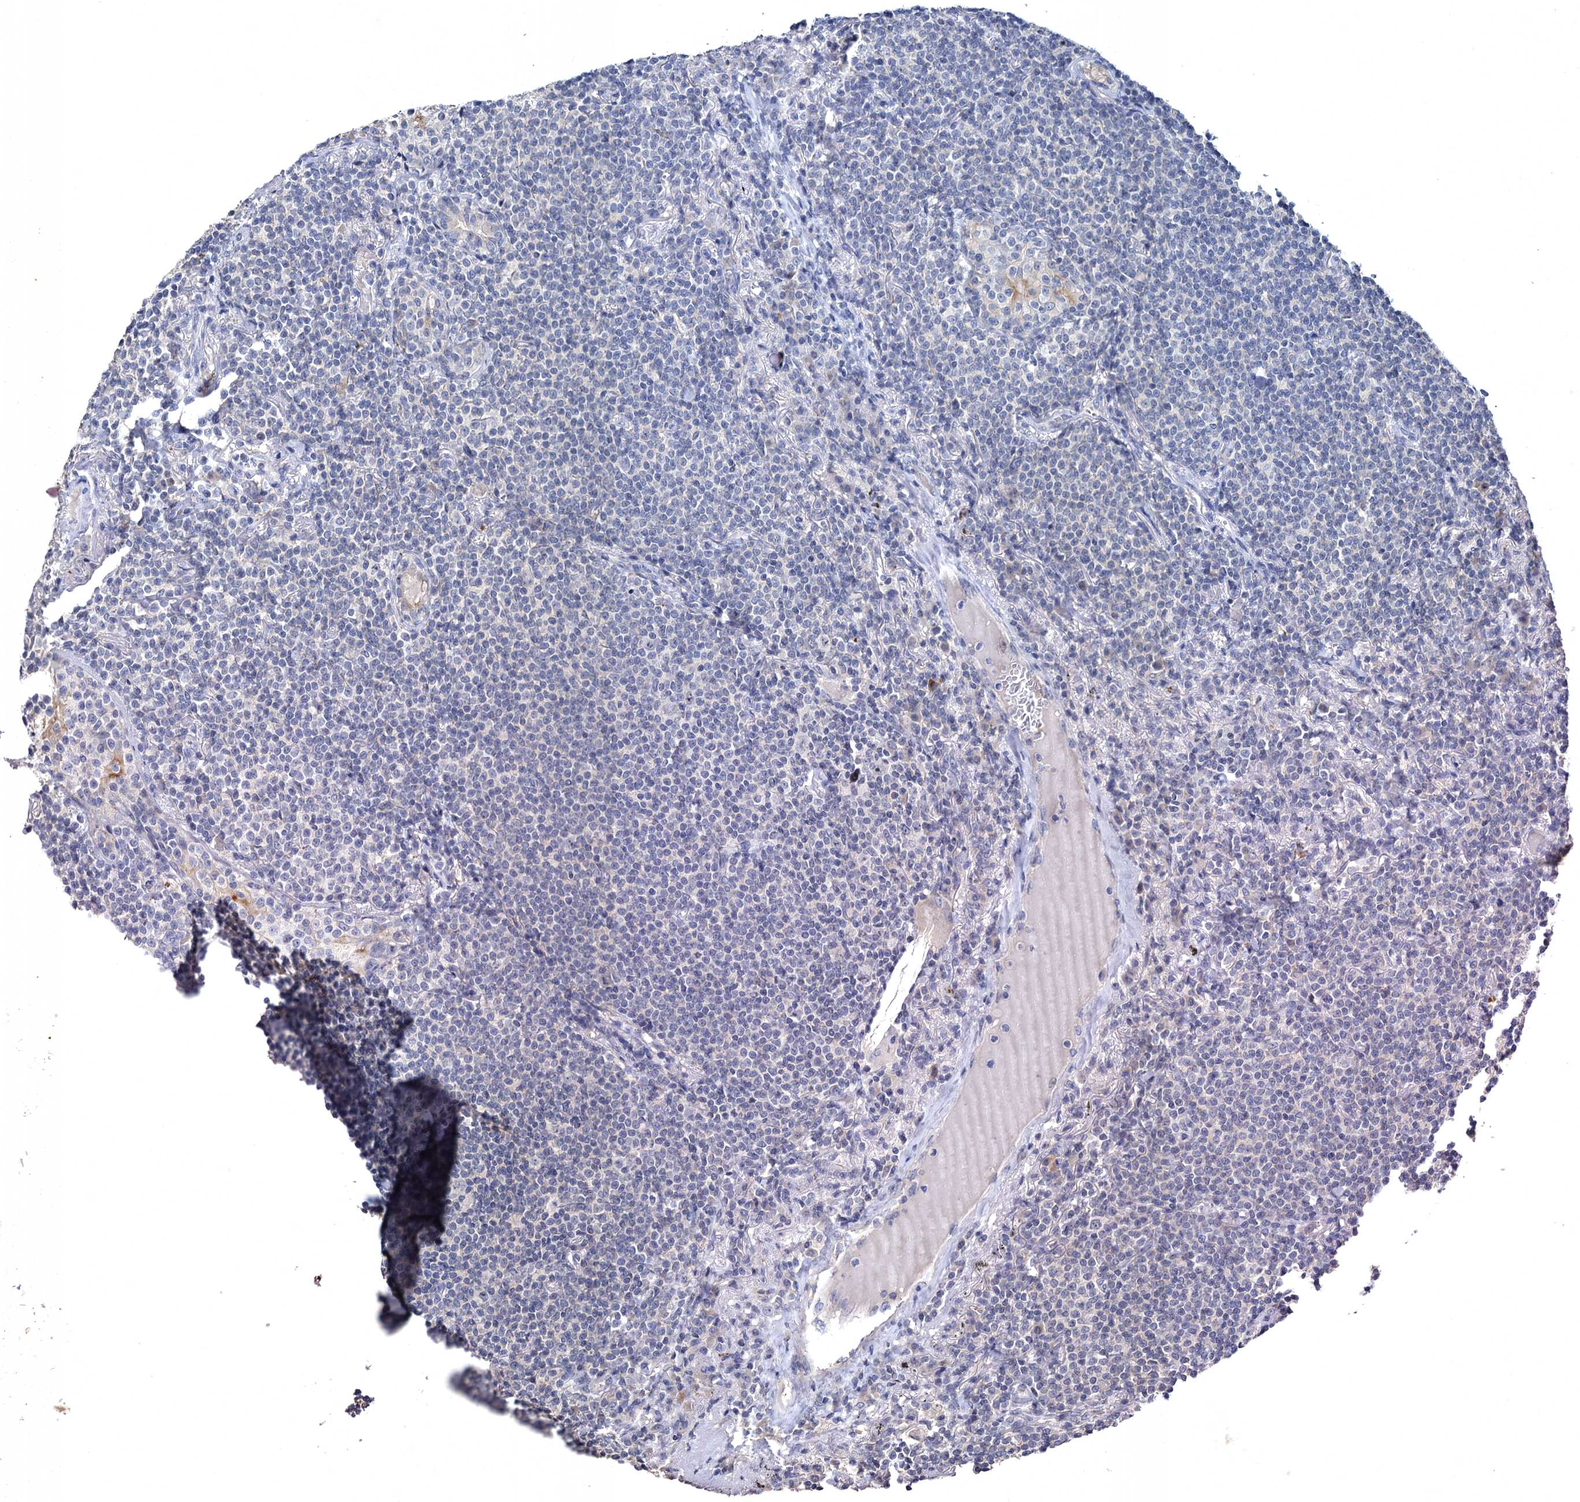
{"staining": {"intensity": "negative", "quantity": "none", "location": "none"}, "tissue": "lymphoma", "cell_type": "Tumor cells", "image_type": "cancer", "snomed": [{"axis": "morphology", "description": "Malignant lymphoma, non-Hodgkin's type, Low grade"}, {"axis": "topography", "description": "Lung"}], "caption": "DAB immunohistochemical staining of lymphoma shows no significant expression in tumor cells. (Brightfield microscopy of DAB IHC at high magnification).", "gene": "ATP9A", "patient": {"sex": "female", "age": 71}}